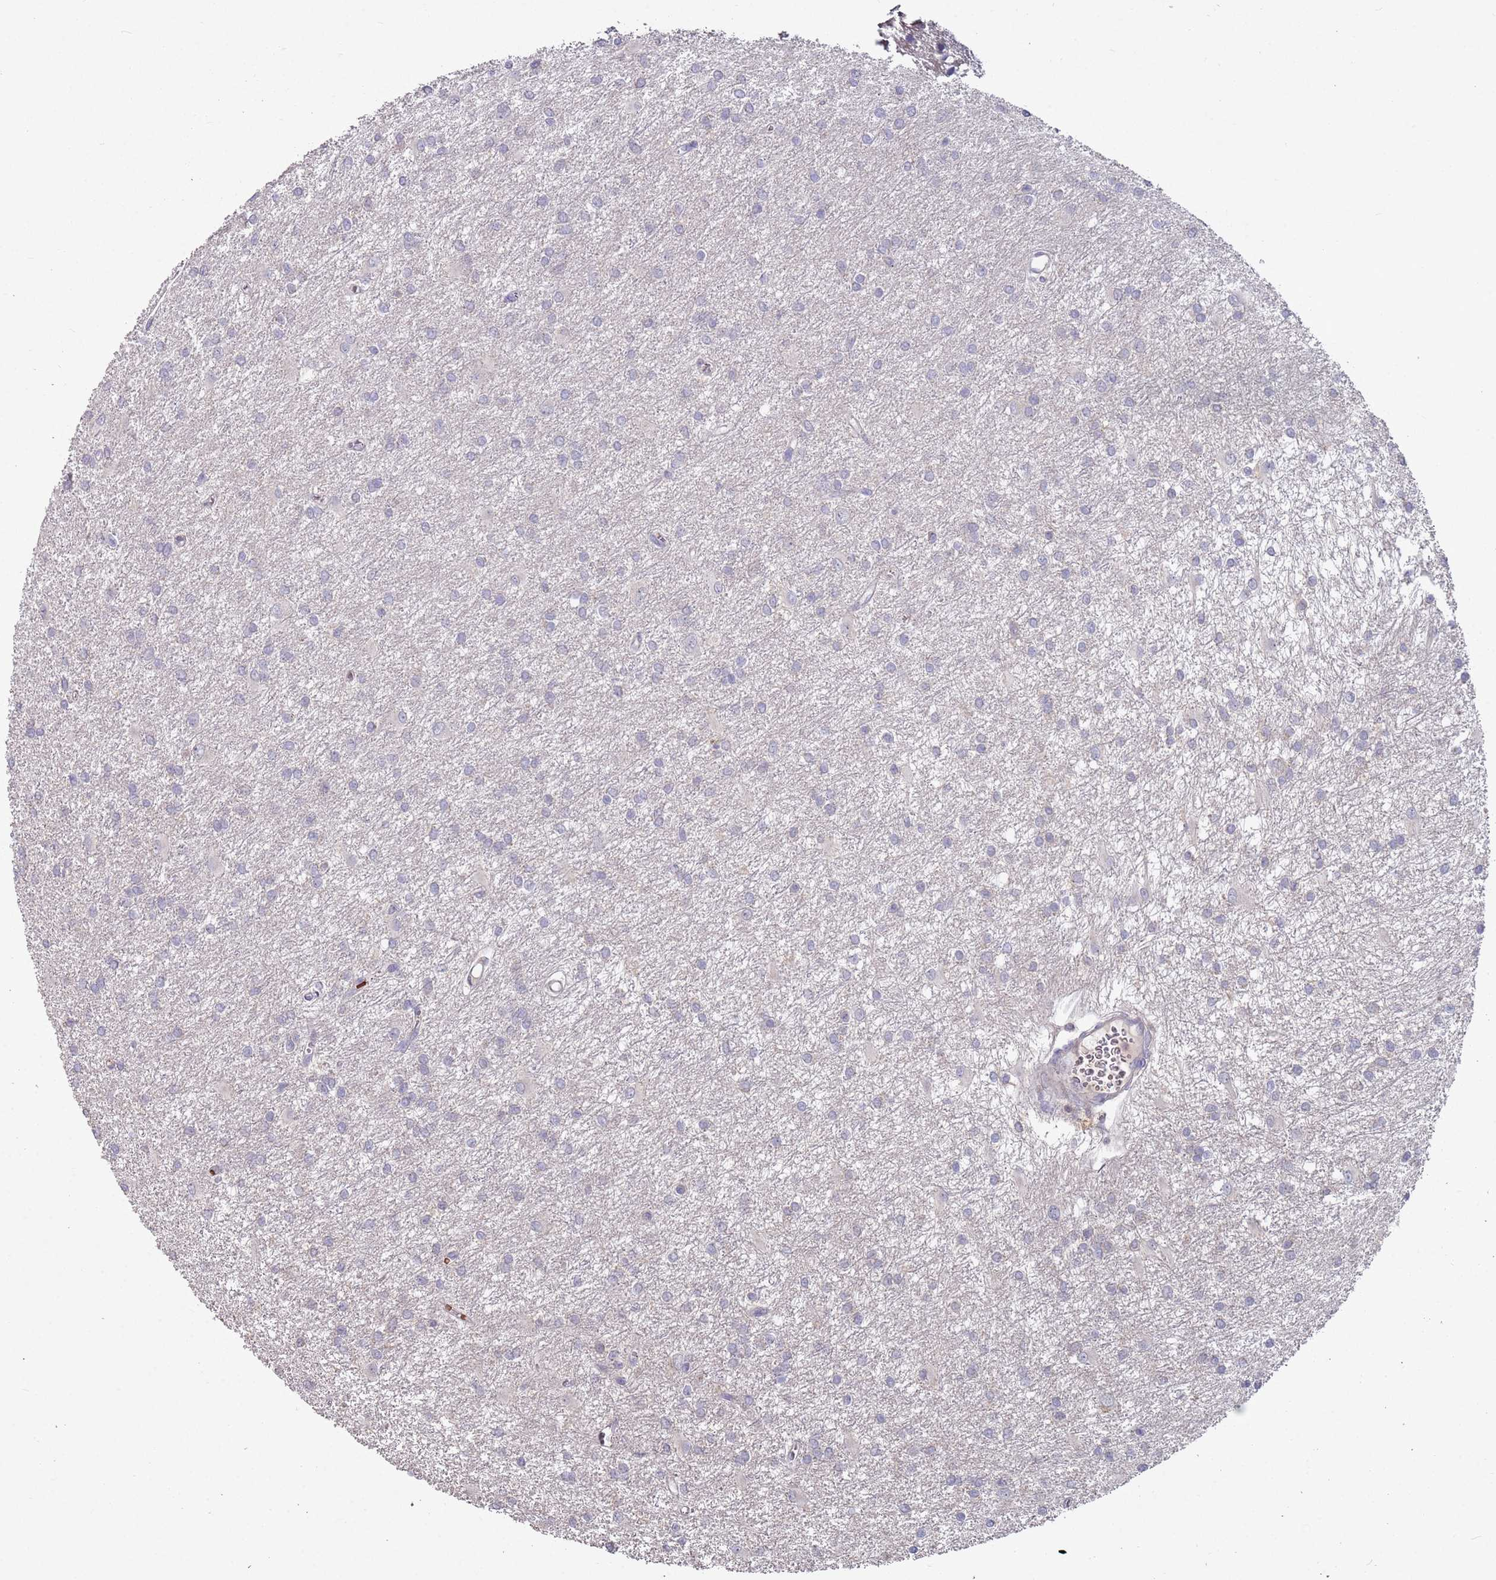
{"staining": {"intensity": "negative", "quantity": "none", "location": "none"}, "tissue": "glioma", "cell_type": "Tumor cells", "image_type": "cancer", "snomed": [{"axis": "morphology", "description": "Glioma, malignant, High grade"}, {"axis": "topography", "description": "Brain"}], "caption": "The IHC image has no significant expression in tumor cells of malignant high-grade glioma tissue.", "gene": "LACC1", "patient": {"sex": "female", "age": 50}}